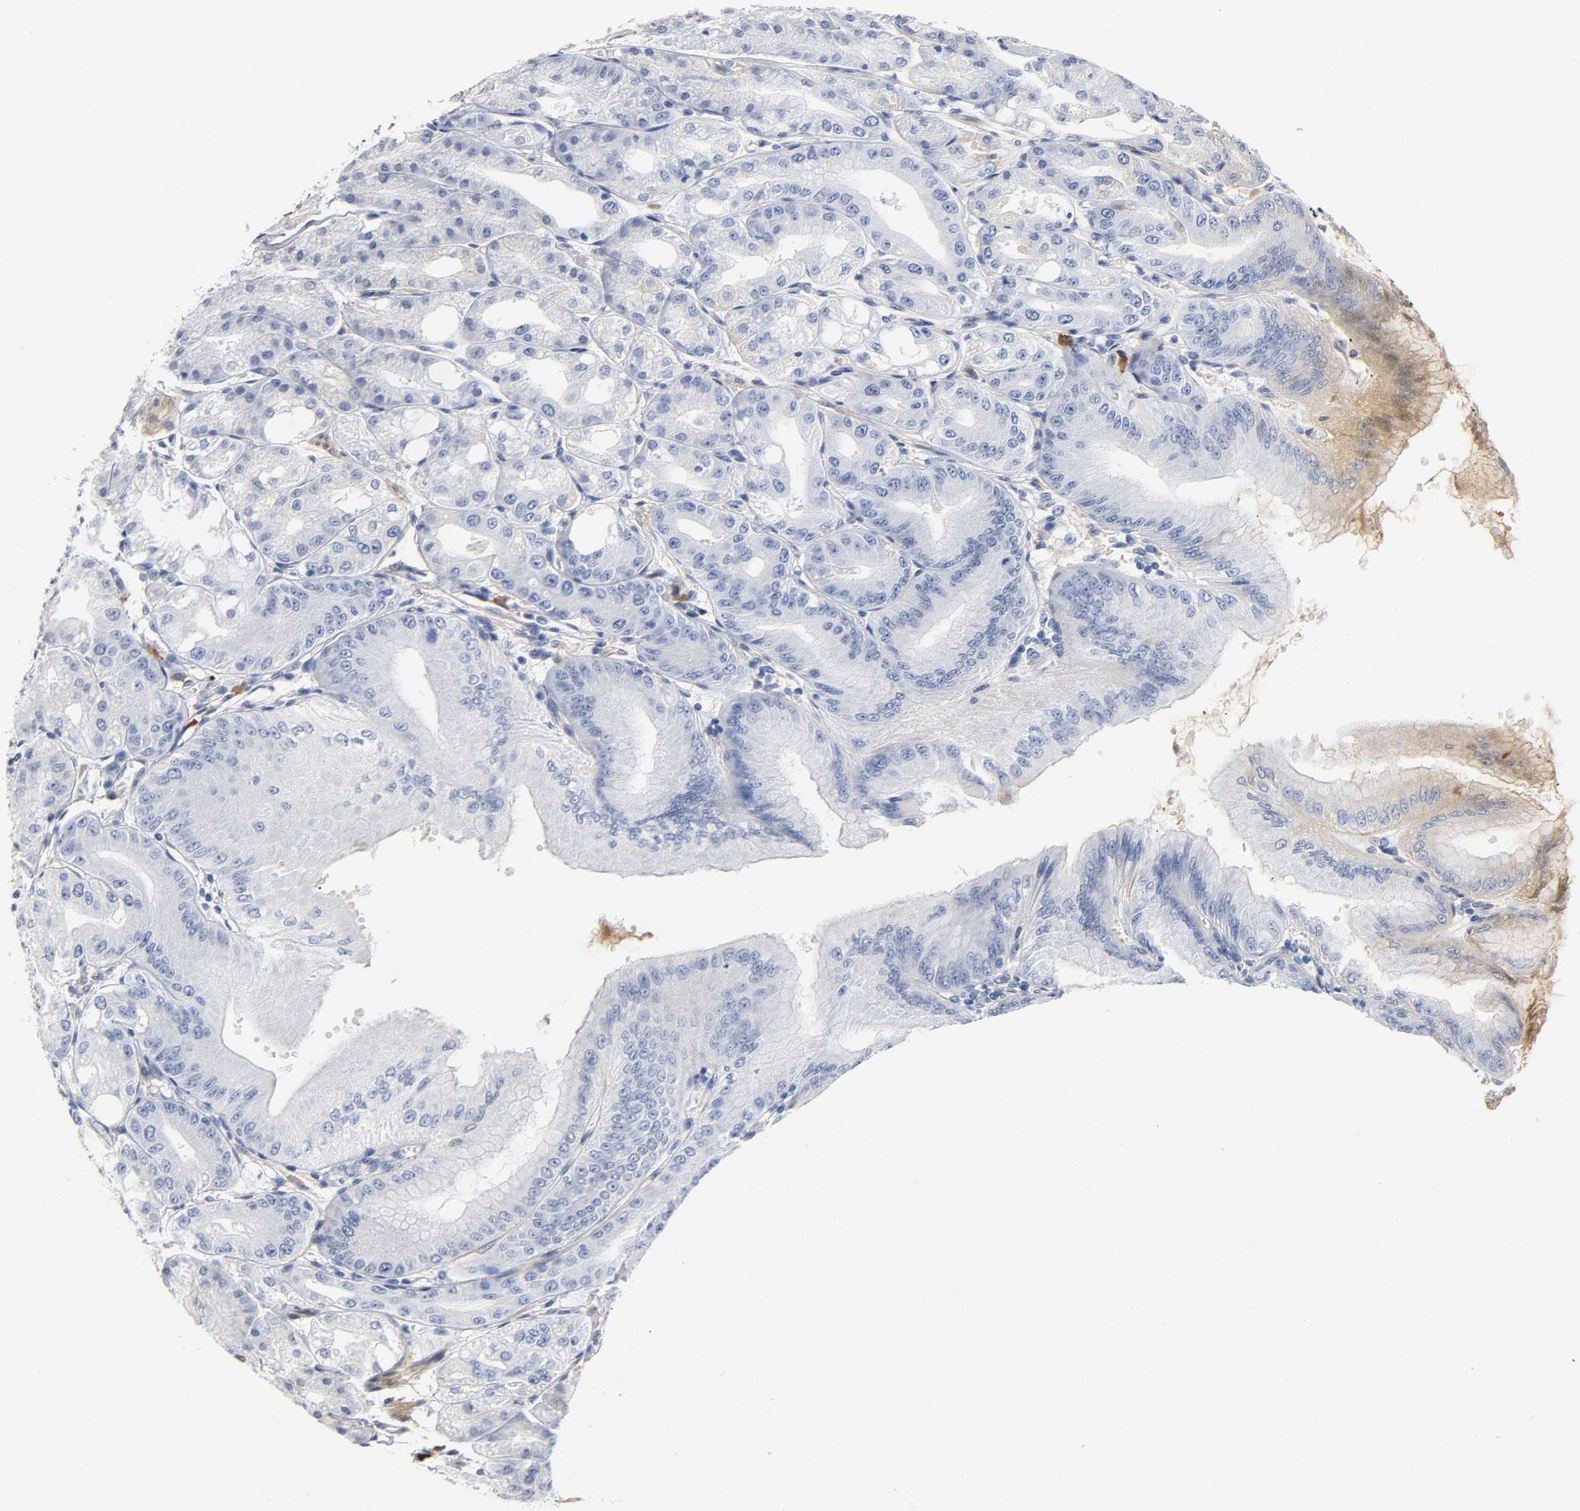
{"staining": {"intensity": "weak", "quantity": "25%-75%", "location": "cytoplasmic/membranous"}, "tissue": "stomach", "cell_type": "Glandular cells", "image_type": "normal", "snomed": [{"axis": "morphology", "description": "Normal tissue, NOS"}, {"axis": "topography", "description": "Stomach, lower"}], "caption": "Immunohistochemical staining of unremarkable human stomach displays low levels of weak cytoplasmic/membranous positivity in approximately 25%-75% of glandular cells. The protein is shown in brown color, while the nuclei are stained blue.", "gene": "TNC", "patient": {"sex": "male", "age": 71}}